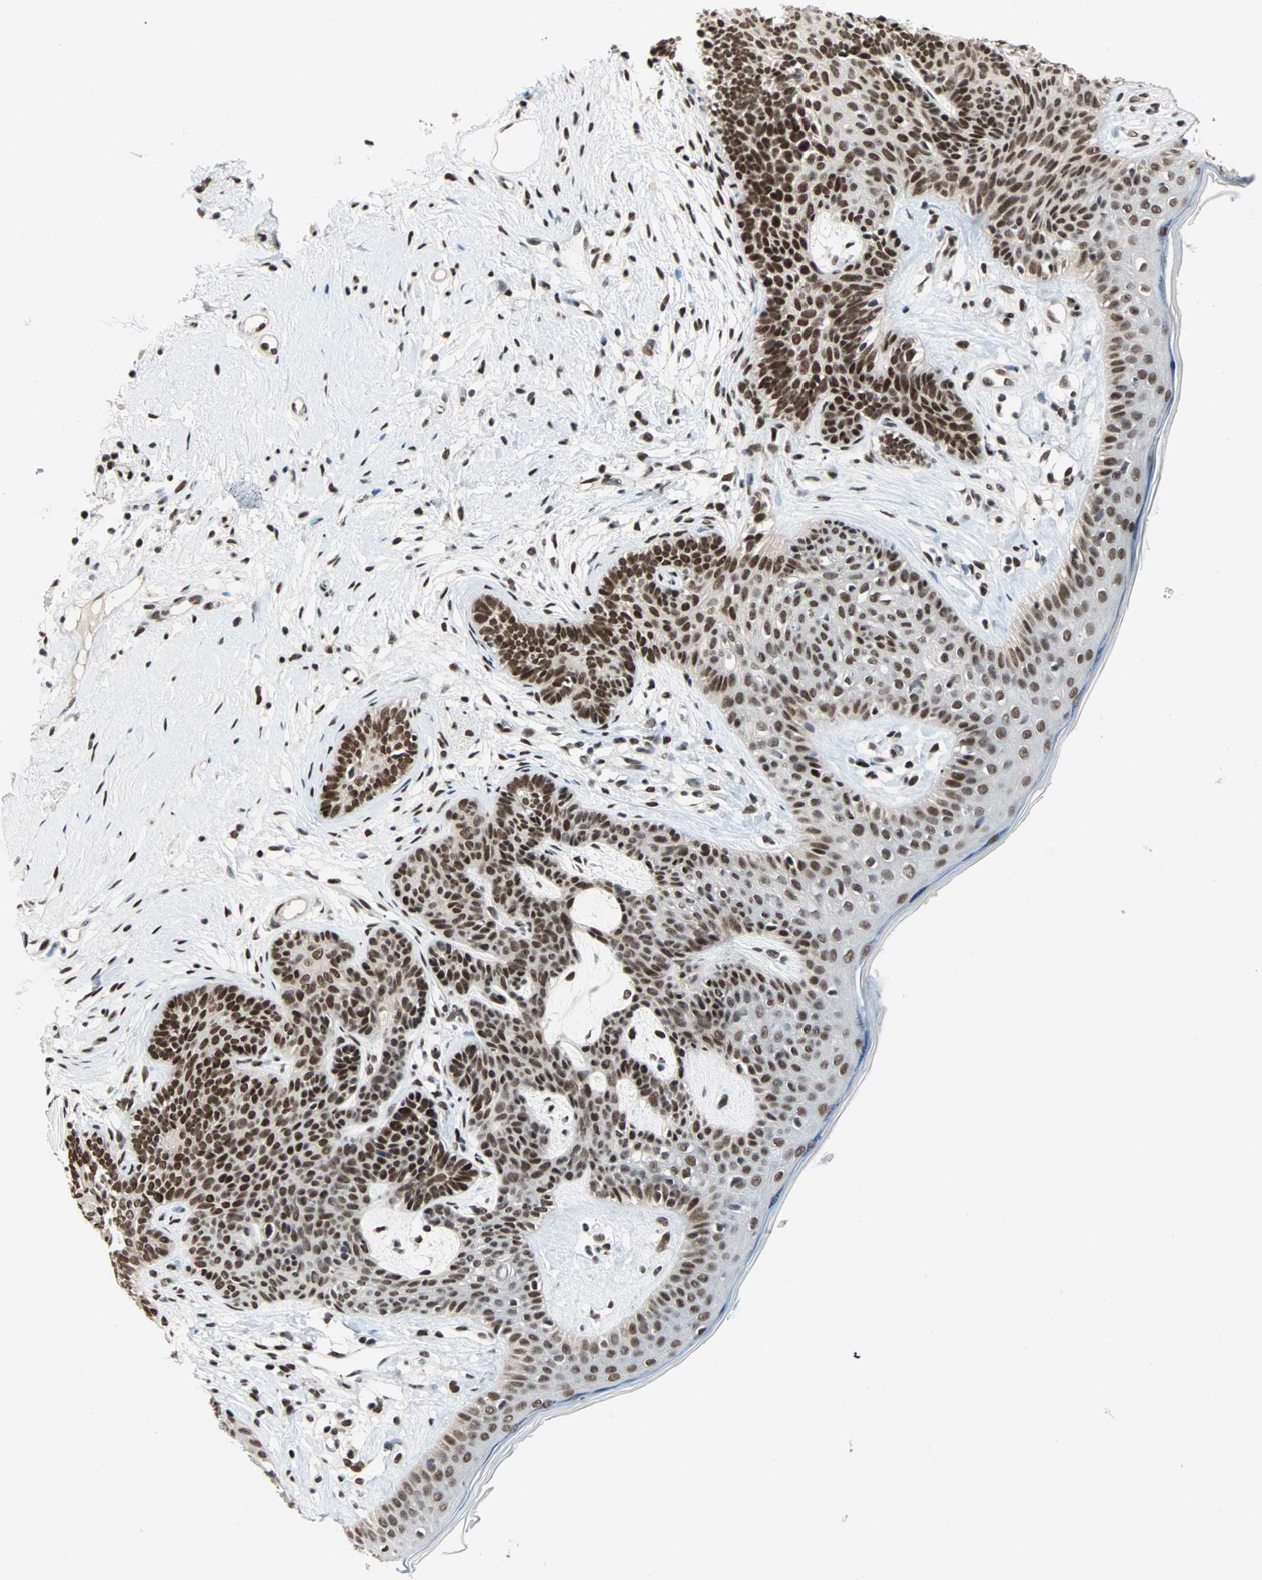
{"staining": {"intensity": "strong", "quantity": ">75%", "location": "nuclear"}, "tissue": "skin cancer", "cell_type": "Tumor cells", "image_type": "cancer", "snomed": [{"axis": "morphology", "description": "Developmental malformation"}, {"axis": "morphology", "description": "Basal cell carcinoma"}, {"axis": "topography", "description": "Skin"}], "caption": "Immunohistochemistry of human basal cell carcinoma (skin) displays high levels of strong nuclear positivity in about >75% of tumor cells.", "gene": "BLM", "patient": {"sex": "female", "age": 62}}